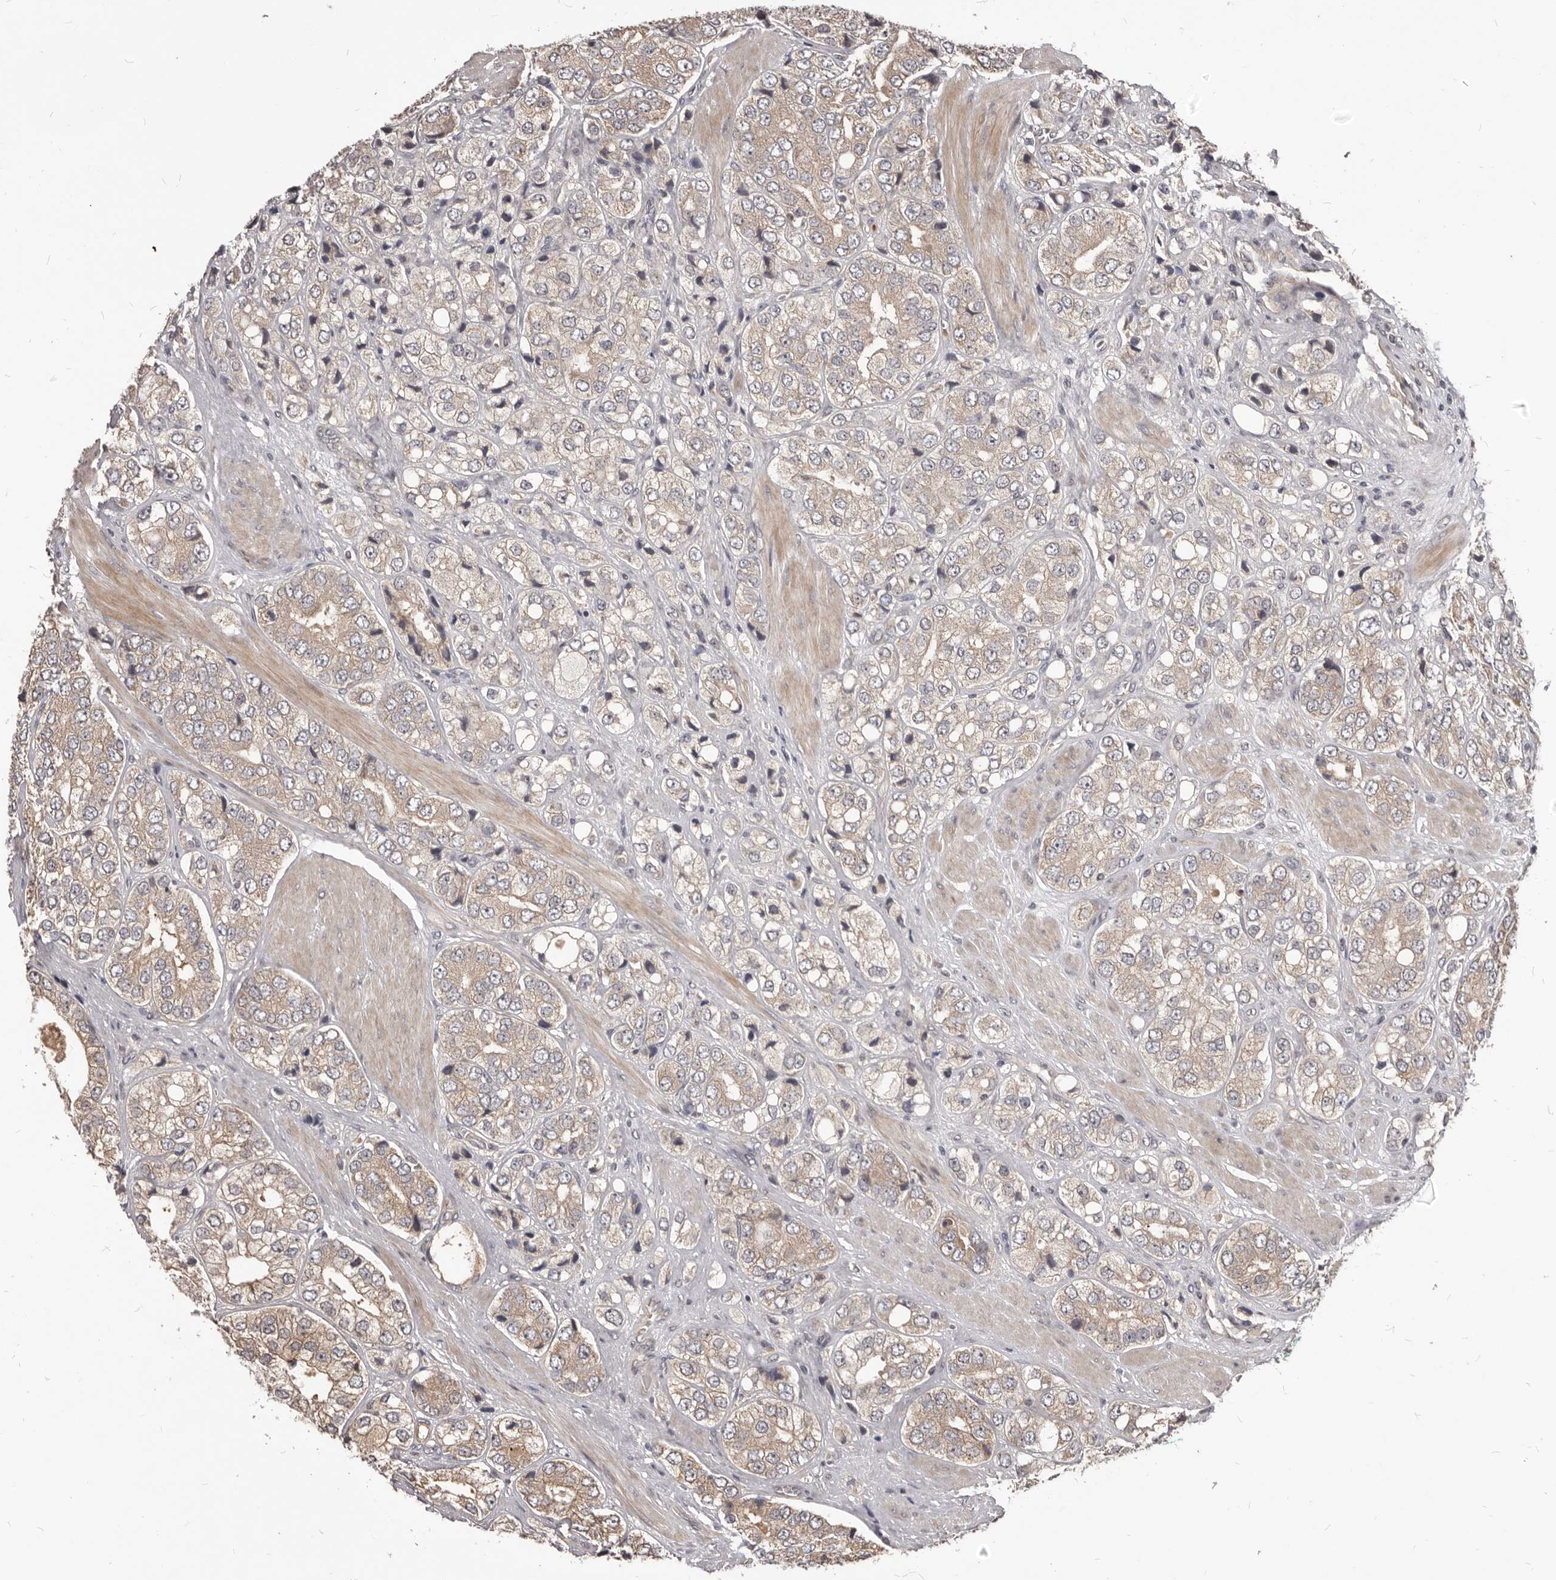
{"staining": {"intensity": "weak", "quantity": "25%-75%", "location": "cytoplasmic/membranous"}, "tissue": "prostate cancer", "cell_type": "Tumor cells", "image_type": "cancer", "snomed": [{"axis": "morphology", "description": "Adenocarcinoma, High grade"}, {"axis": "topography", "description": "Prostate"}], "caption": "The micrograph shows staining of prostate cancer (high-grade adenocarcinoma), revealing weak cytoplasmic/membranous protein expression (brown color) within tumor cells. Nuclei are stained in blue.", "gene": "GABPB2", "patient": {"sex": "male", "age": 50}}